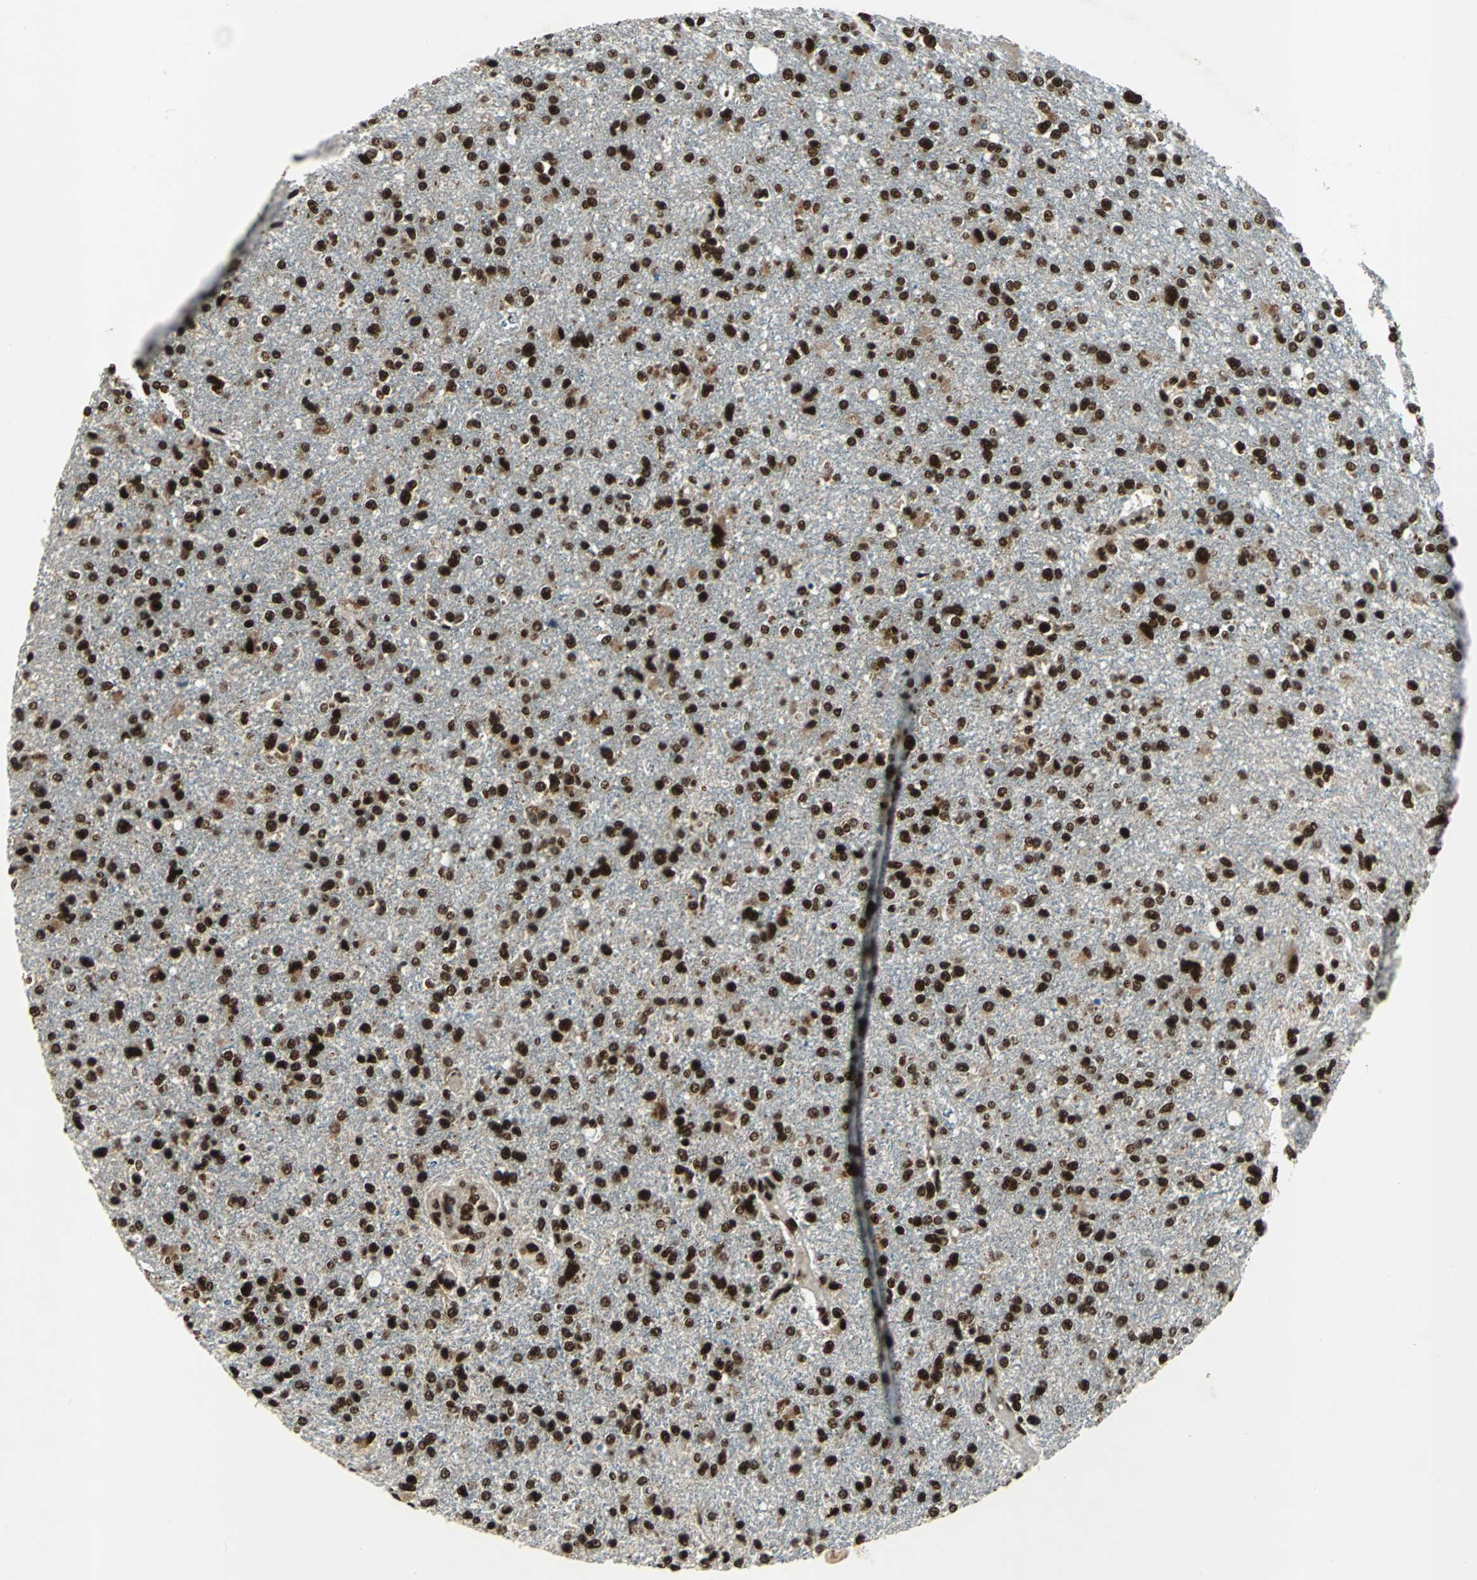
{"staining": {"intensity": "strong", "quantity": ">75%", "location": "nuclear"}, "tissue": "glioma", "cell_type": "Tumor cells", "image_type": "cancer", "snomed": [{"axis": "morphology", "description": "Glioma, malignant, High grade"}, {"axis": "topography", "description": "Cerebral cortex"}], "caption": "This histopathology image exhibits glioma stained with IHC to label a protein in brown. The nuclear of tumor cells show strong positivity for the protein. Nuclei are counter-stained blue.", "gene": "MTA2", "patient": {"sex": "male", "age": 76}}